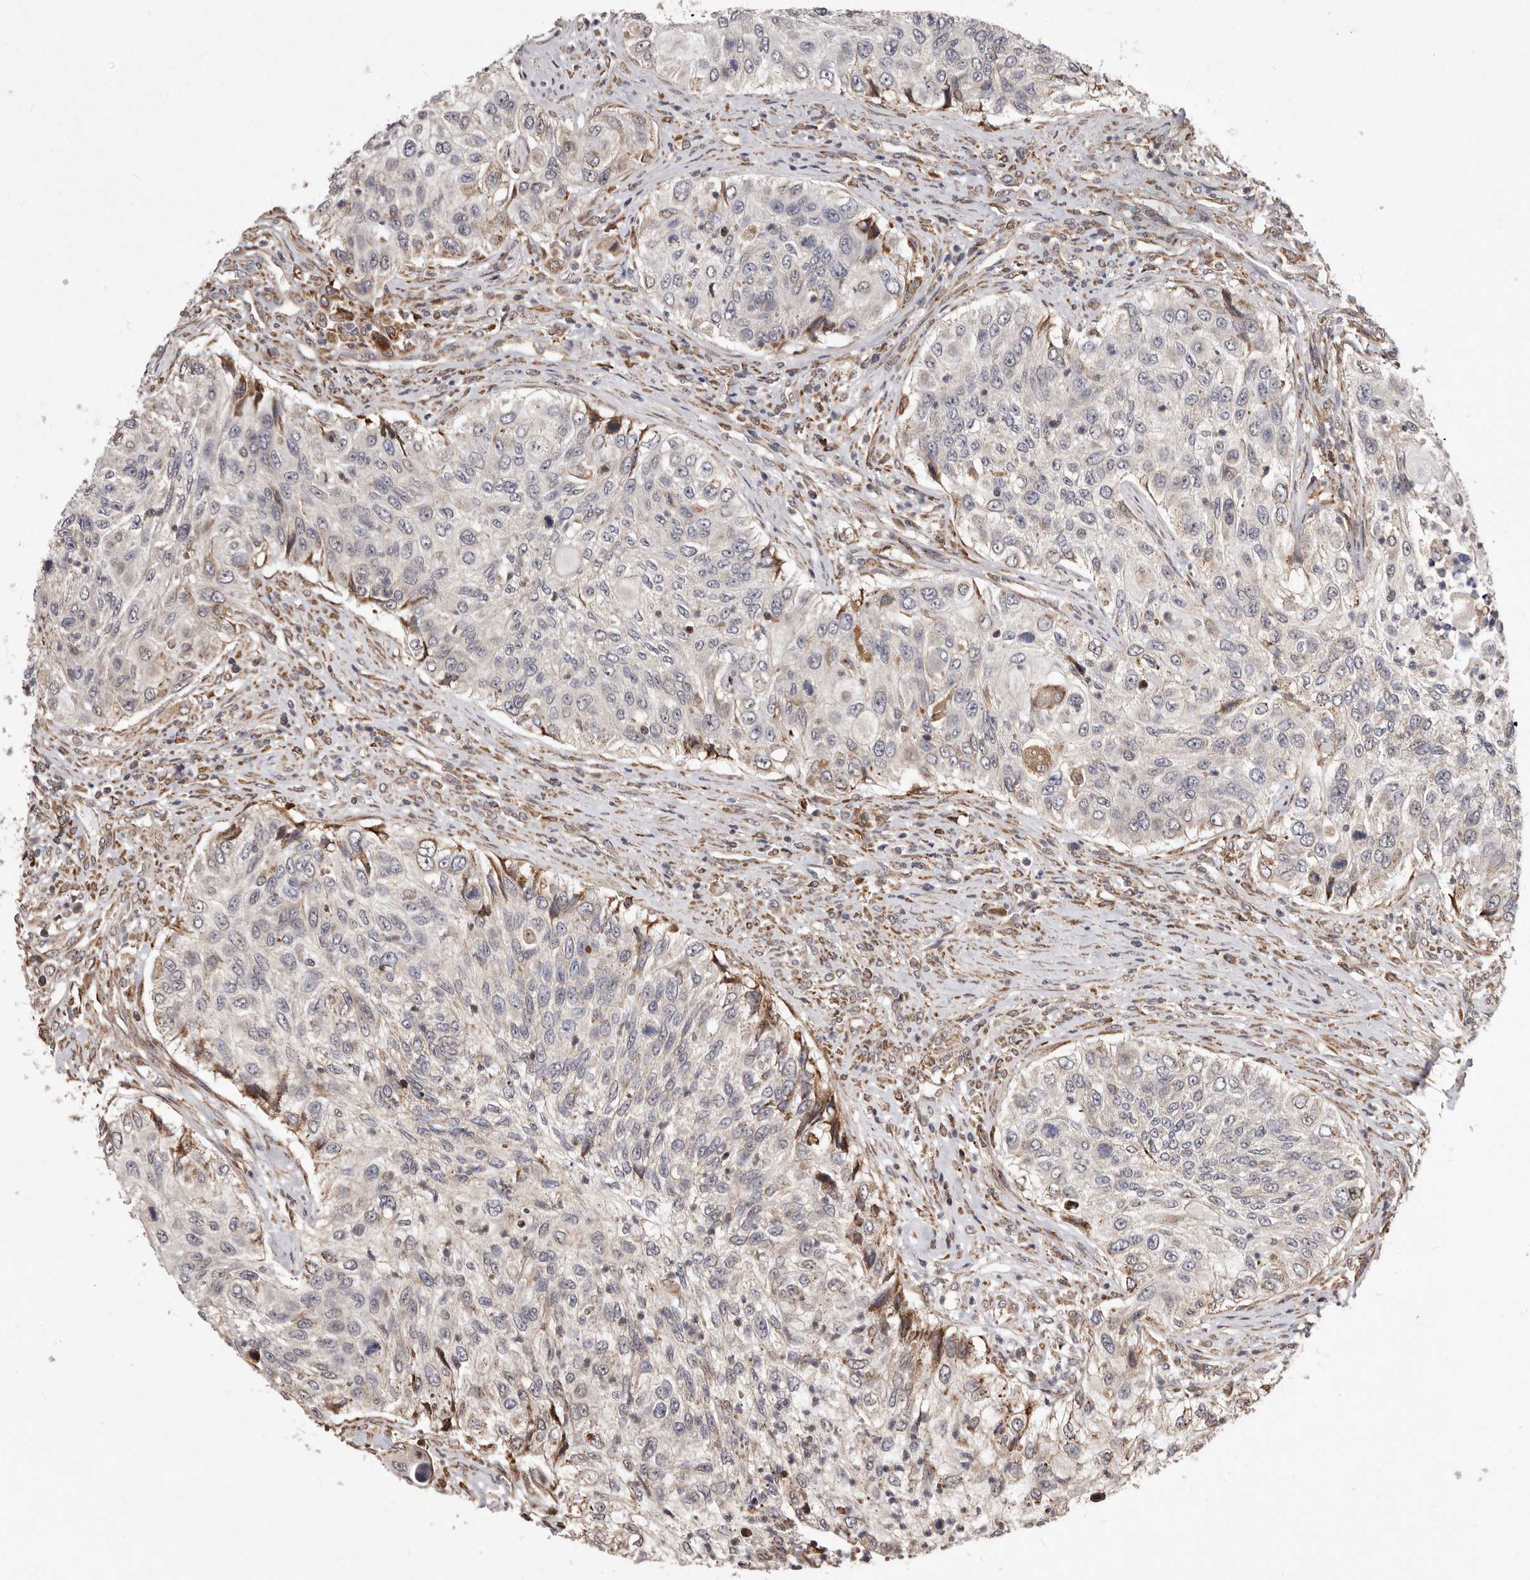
{"staining": {"intensity": "moderate", "quantity": "<25%", "location": "cytoplasmic/membranous"}, "tissue": "urothelial cancer", "cell_type": "Tumor cells", "image_type": "cancer", "snomed": [{"axis": "morphology", "description": "Urothelial carcinoma, High grade"}, {"axis": "topography", "description": "Urinary bladder"}], "caption": "The histopathology image exhibits immunohistochemical staining of urothelial cancer. There is moderate cytoplasmic/membranous staining is present in about <25% of tumor cells.", "gene": "RRM2B", "patient": {"sex": "female", "age": 60}}